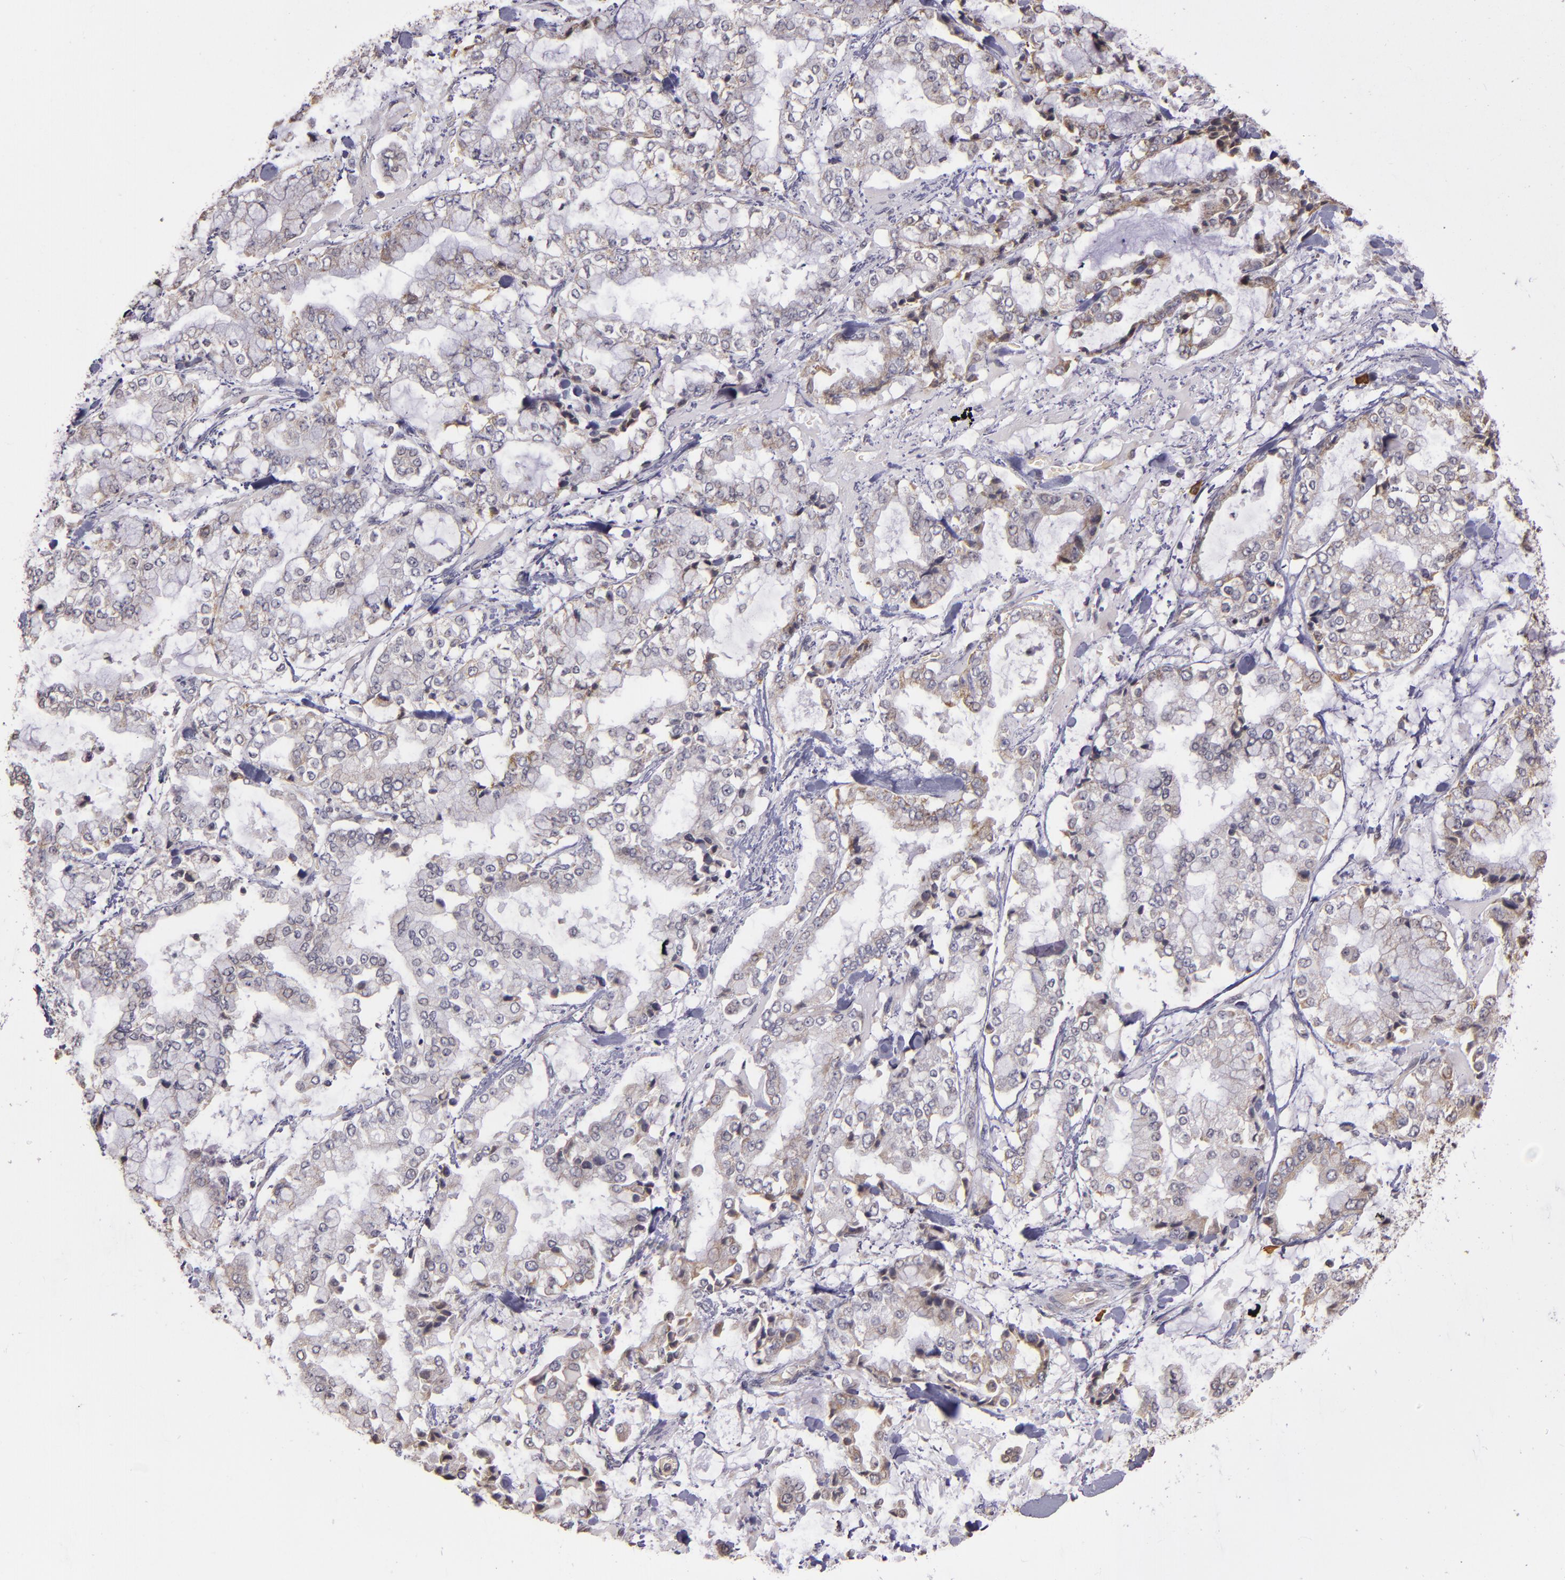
{"staining": {"intensity": "weak", "quantity": "<25%", "location": "cytoplasmic/membranous"}, "tissue": "stomach cancer", "cell_type": "Tumor cells", "image_type": "cancer", "snomed": [{"axis": "morphology", "description": "Normal tissue, NOS"}, {"axis": "morphology", "description": "Adenocarcinoma, NOS"}, {"axis": "topography", "description": "Stomach, upper"}, {"axis": "topography", "description": "Stomach"}], "caption": "An image of stomach cancer stained for a protein exhibits no brown staining in tumor cells.", "gene": "ABL1", "patient": {"sex": "male", "age": 76}}